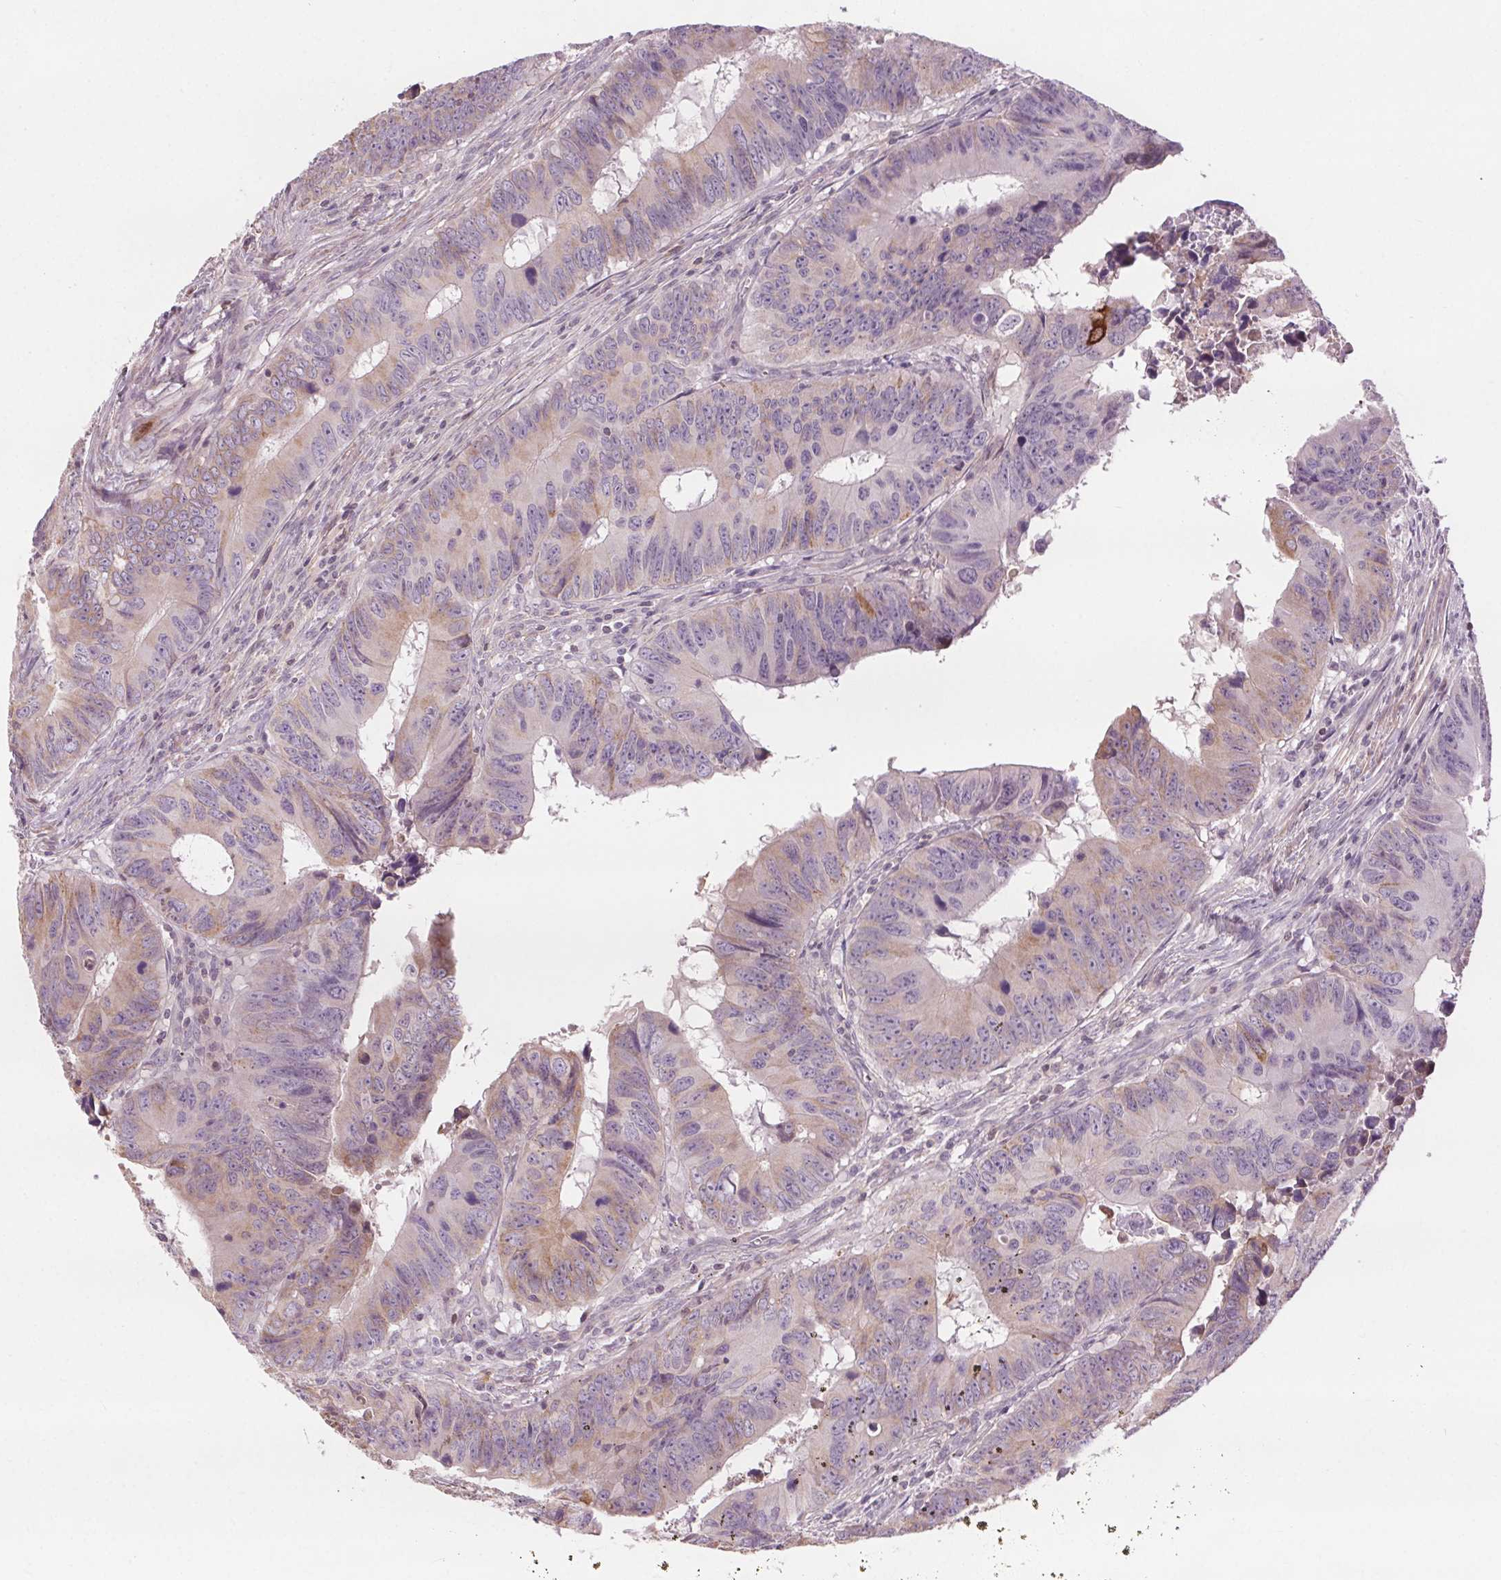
{"staining": {"intensity": "weak", "quantity": "<25%", "location": "cytoplasmic/membranous"}, "tissue": "colorectal cancer", "cell_type": "Tumor cells", "image_type": "cancer", "snomed": [{"axis": "morphology", "description": "Adenocarcinoma, NOS"}, {"axis": "topography", "description": "Colon"}], "caption": "High magnification brightfield microscopy of colorectal cancer (adenocarcinoma) stained with DAB (brown) and counterstained with hematoxylin (blue): tumor cells show no significant staining.", "gene": "HHLA2", "patient": {"sex": "female", "age": 82}}